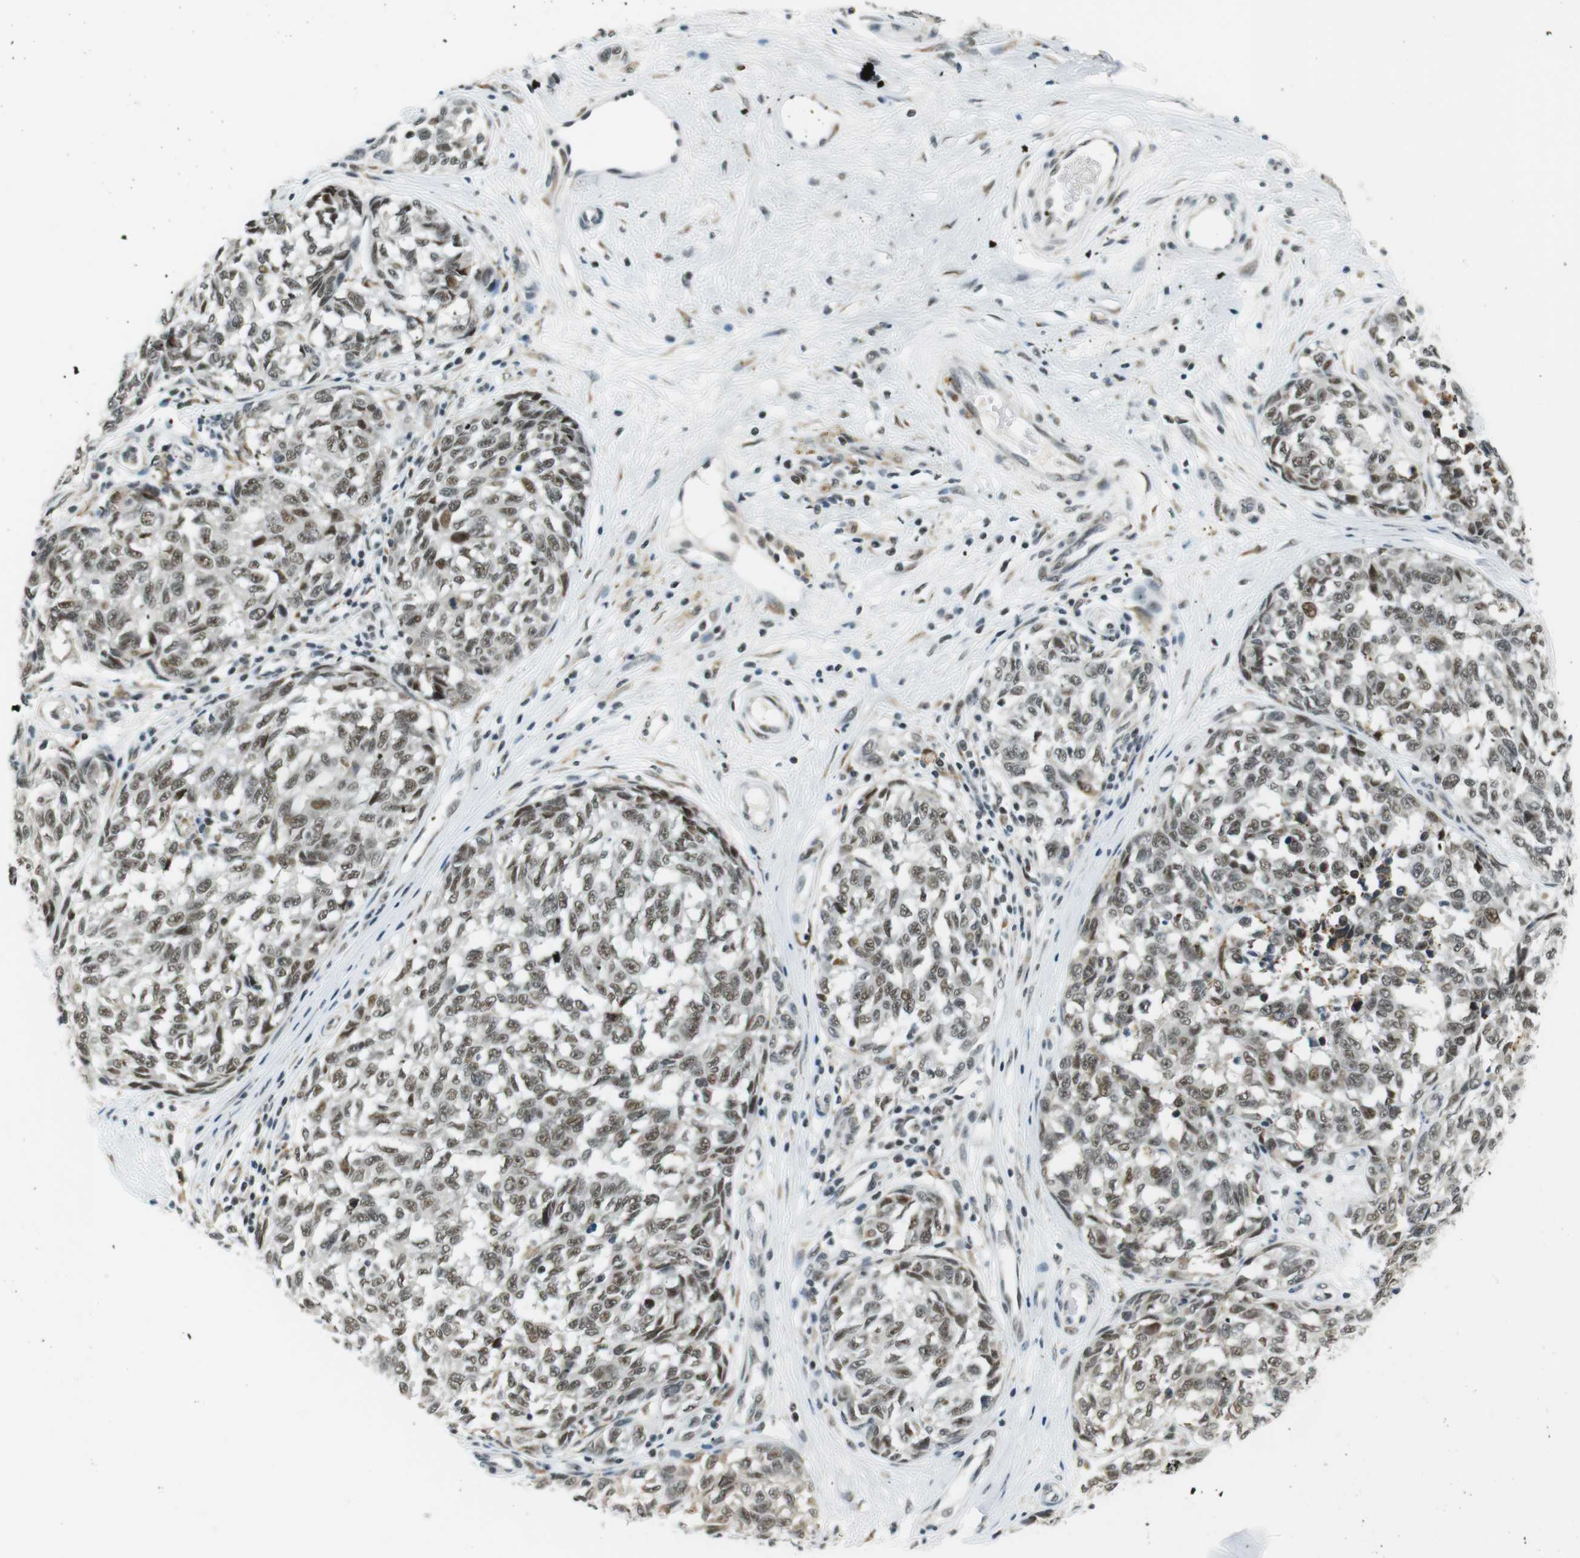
{"staining": {"intensity": "weak", "quantity": ">75%", "location": "nuclear"}, "tissue": "melanoma", "cell_type": "Tumor cells", "image_type": "cancer", "snomed": [{"axis": "morphology", "description": "Malignant melanoma, NOS"}, {"axis": "topography", "description": "Skin"}], "caption": "This image shows melanoma stained with immunohistochemistry to label a protein in brown. The nuclear of tumor cells show weak positivity for the protein. Nuclei are counter-stained blue.", "gene": "RNF38", "patient": {"sex": "female", "age": 64}}